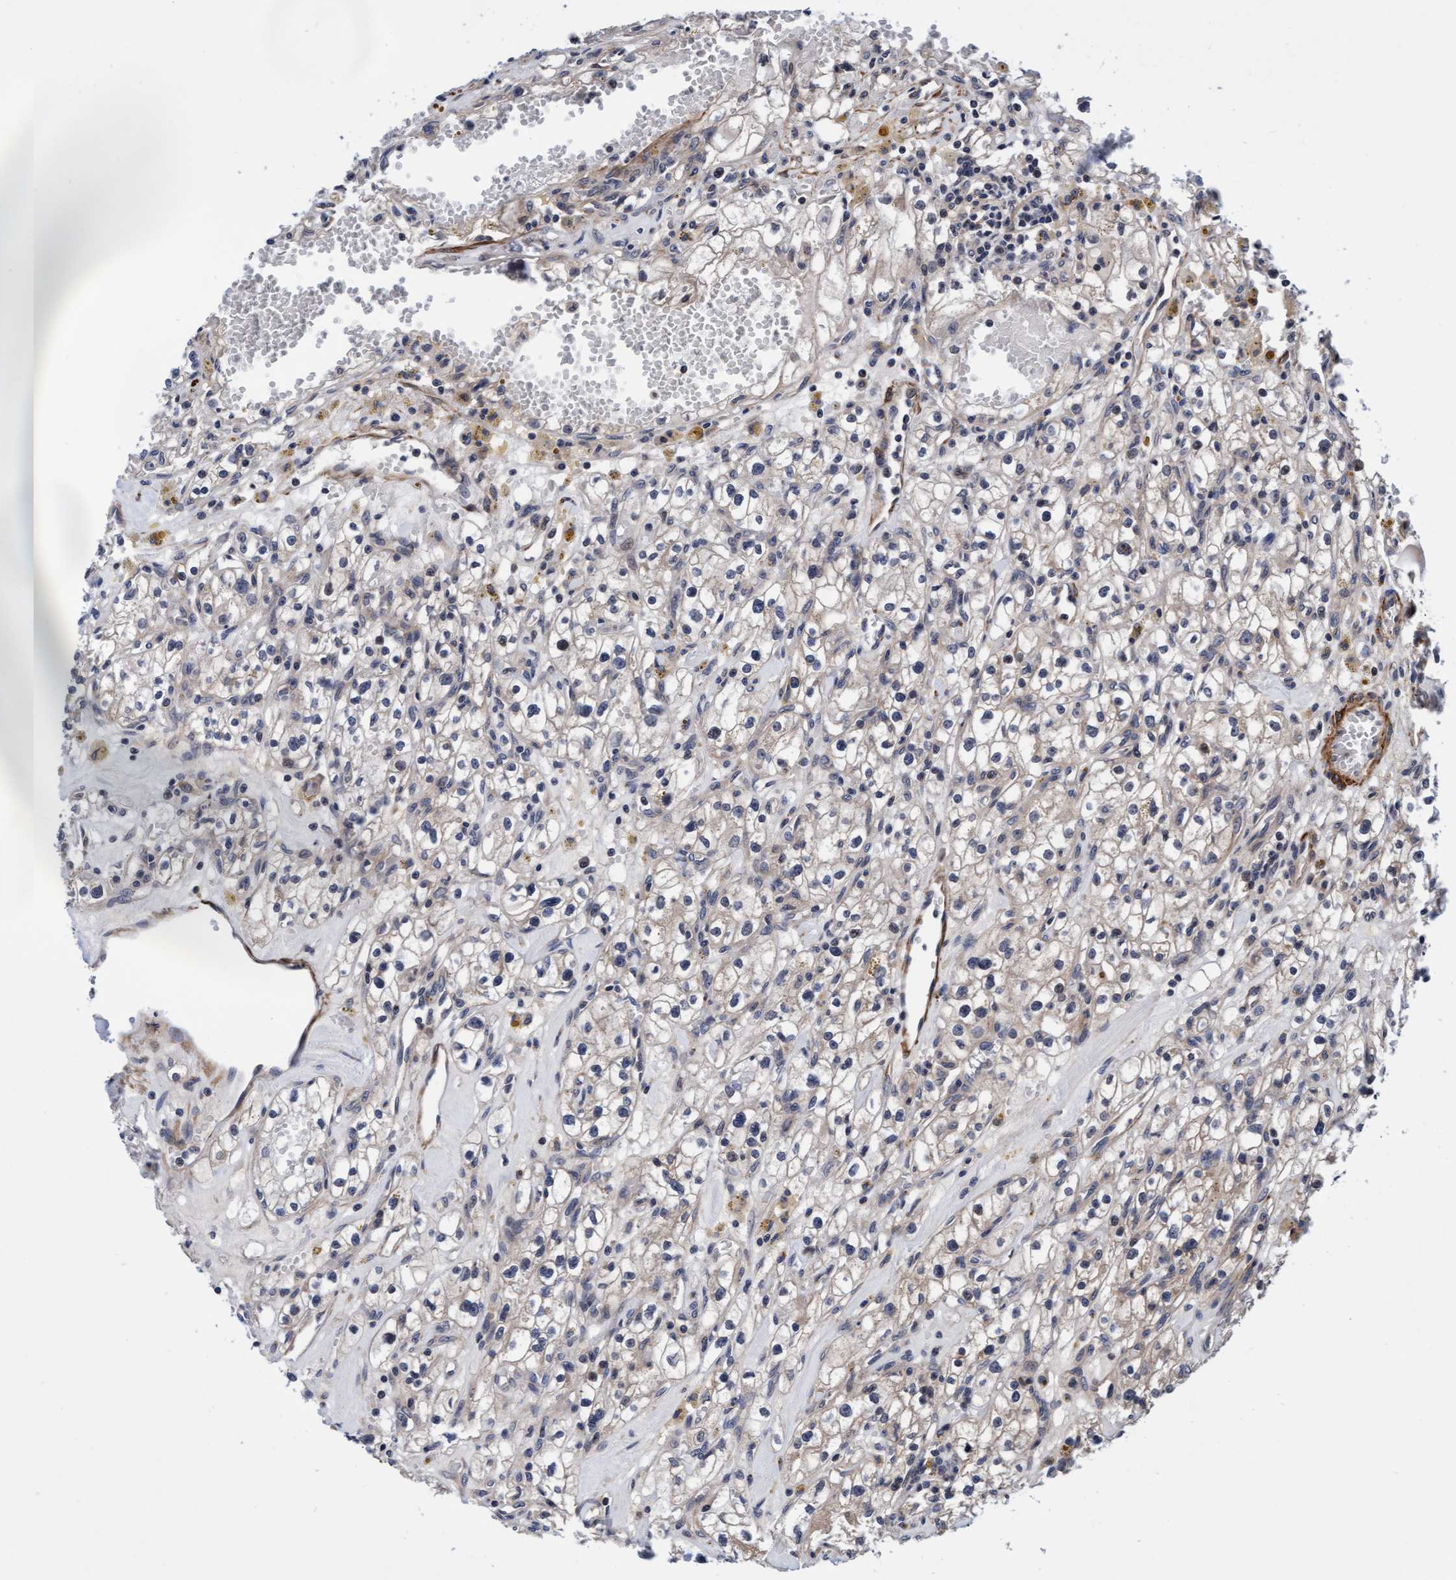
{"staining": {"intensity": "weak", "quantity": "25%-75%", "location": "cytoplasmic/membranous"}, "tissue": "renal cancer", "cell_type": "Tumor cells", "image_type": "cancer", "snomed": [{"axis": "morphology", "description": "Adenocarcinoma, NOS"}, {"axis": "topography", "description": "Kidney"}], "caption": "Protein staining of renal adenocarcinoma tissue demonstrates weak cytoplasmic/membranous positivity in approximately 25%-75% of tumor cells. (DAB (3,3'-diaminobenzidine) IHC, brown staining for protein, blue staining for nuclei).", "gene": "EFCAB13", "patient": {"sex": "male", "age": 56}}